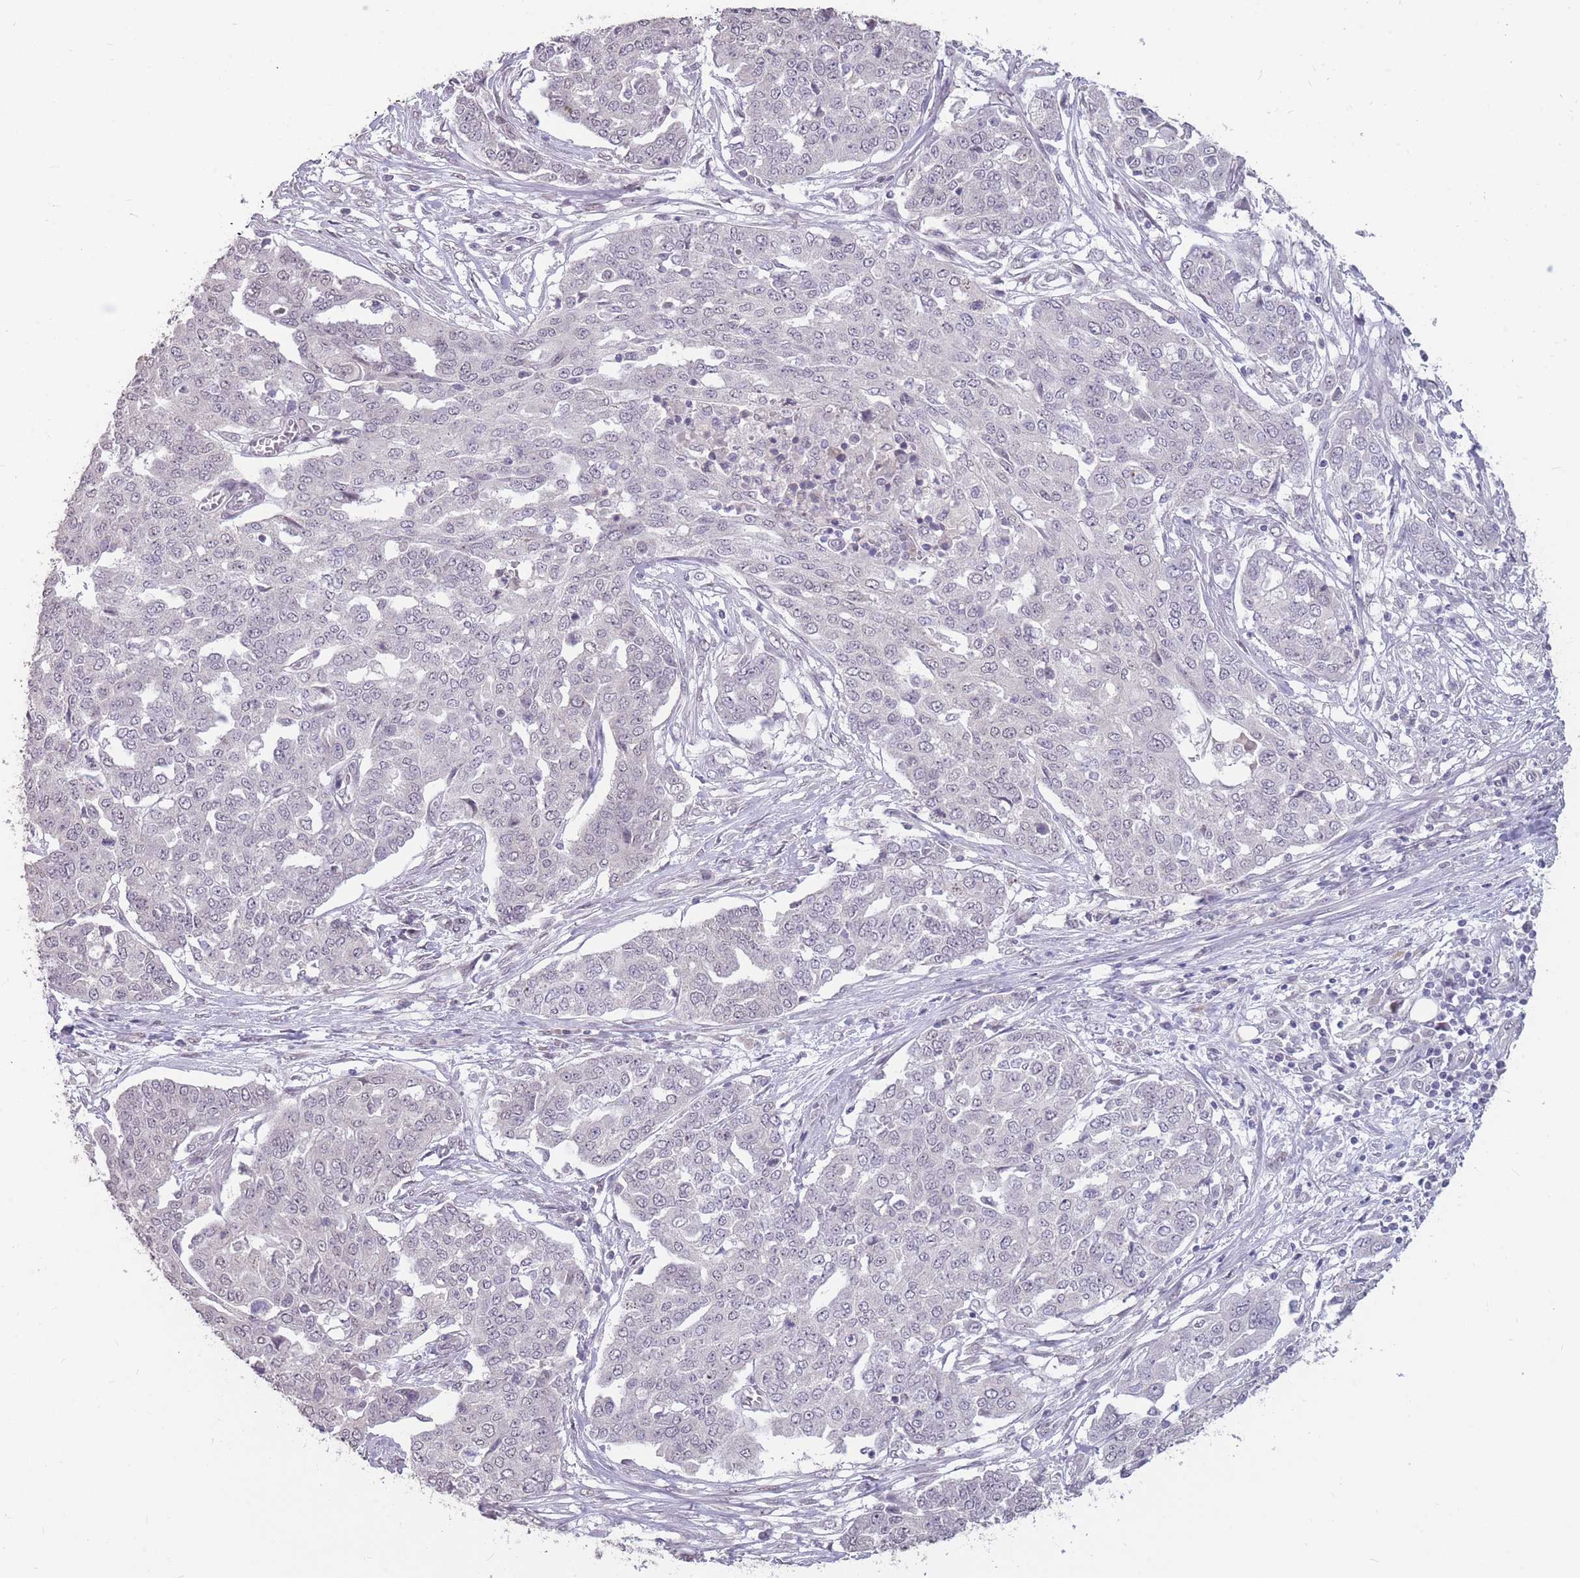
{"staining": {"intensity": "negative", "quantity": "none", "location": "none"}, "tissue": "ovarian cancer", "cell_type": "Tumor cells", "image_type": "cancer", "snomed": [{"axis": "morphology", "description": "Cystadenocarcinoma, serous, NOS"}, {"axis": "topography", "description": "Soft tissue"}, {"axis": "topography", "description": "Ovary"}], "caption": "A photomicrograph of ovarian serous cystadenocarcinoma stained for a protein displays no brown staining in tumor cells.", "gene": "HNRNPUL1", "patient": {"sex": "female", "age": 57}}